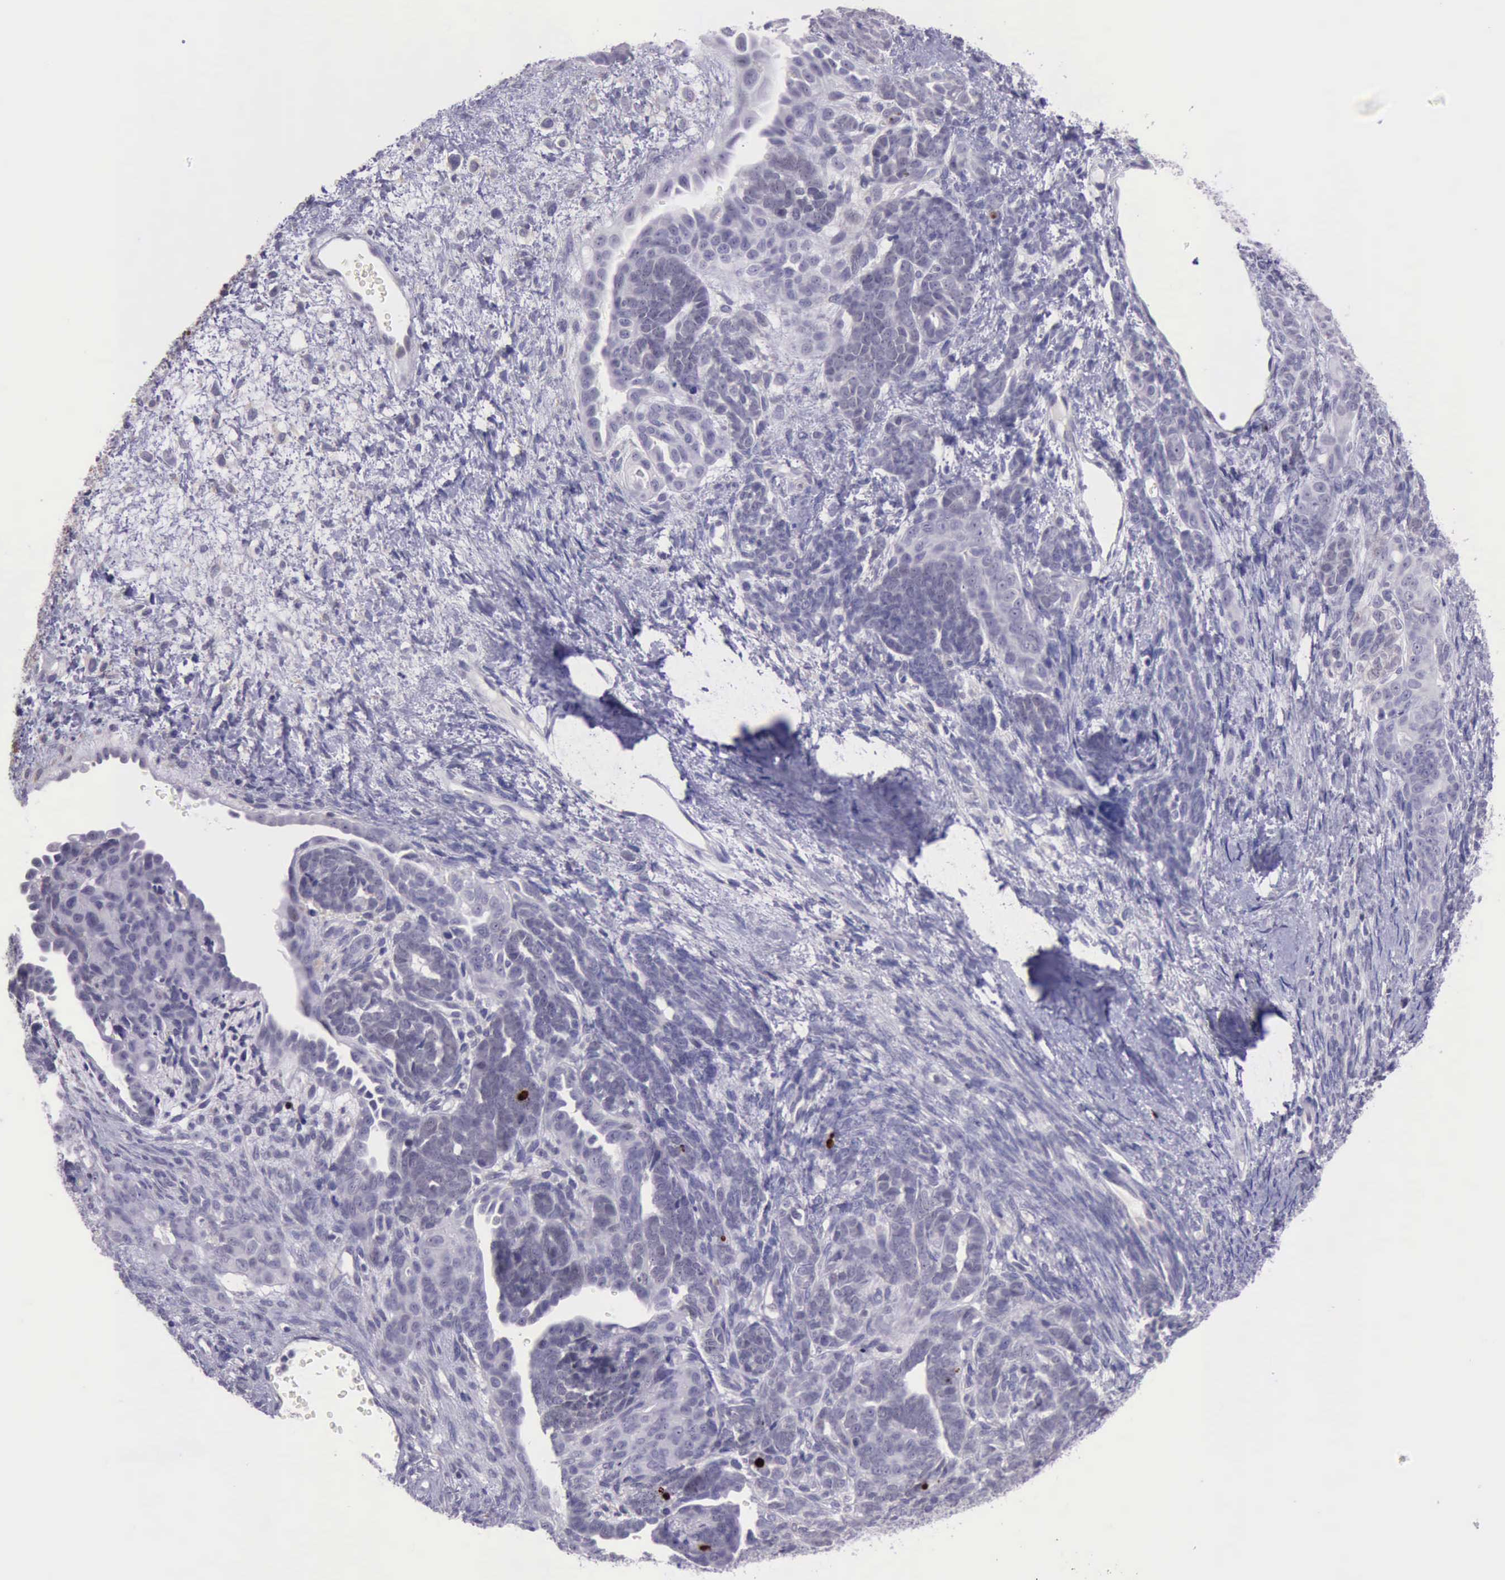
{"staining": {"intensity": "negative", "quantity": "none", "location": "none"}, "tissue": "endometrial cancer", "cell_type": "Tumor cells", "image_type": "cancer", "snomed": [{"axis": "morphology", "description": "Neoplasm, malignant, NOS"}, {"axis": "topography", "description": "Endometrium"}], "caption": "Immunohistochemistry (IHC) photomicrograph of neoplastic tissue: neoplasm (malignant) (endometrial) stained with DAB (3,3'-diaminobenzidine) shows no significant protein staining in tumor cells.", "gene": "PARP1", "patient": {"sex": "female", "age": 74}}